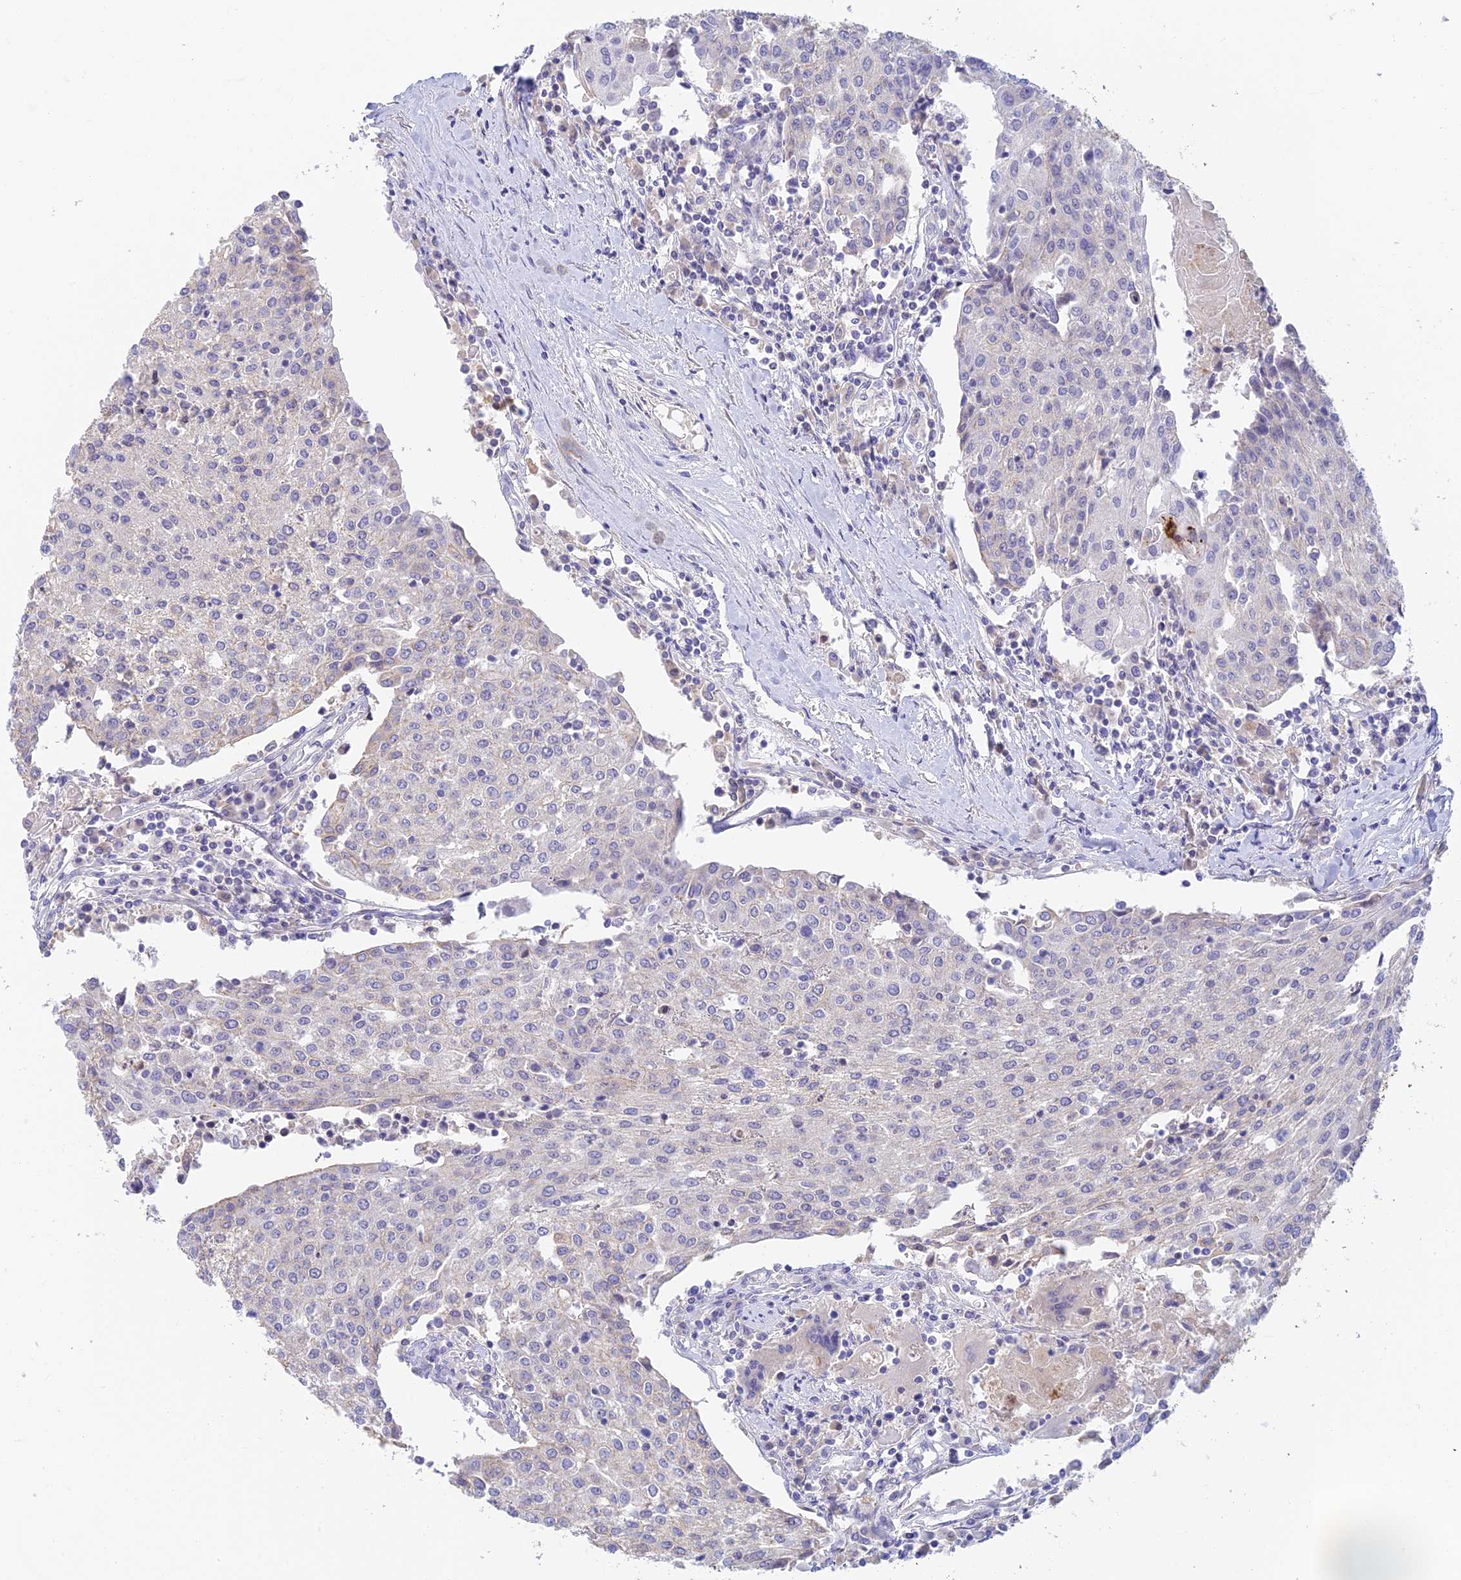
{"staining": {"intensity": "negative", "quantity": "none", "location": "none"}, "tissue": "urothelial cancer", "cell_type": "Tumor cells", "image_type": "cancer", "snomed": [{"axis": "morphology", "description": "Urothelial carcinoma, High grade"}, {"axis": "topography", "description": "Urinary bladder"}], "caption": "This is a photomicrograph of IHC staining of urothelial carcinoma (high-grade), which shows no staining in tumor cells. (IHC, brightfield microscopy, high magnification).", "gene": "INTS13", "patient": {"sex": "female", "age": 85}}